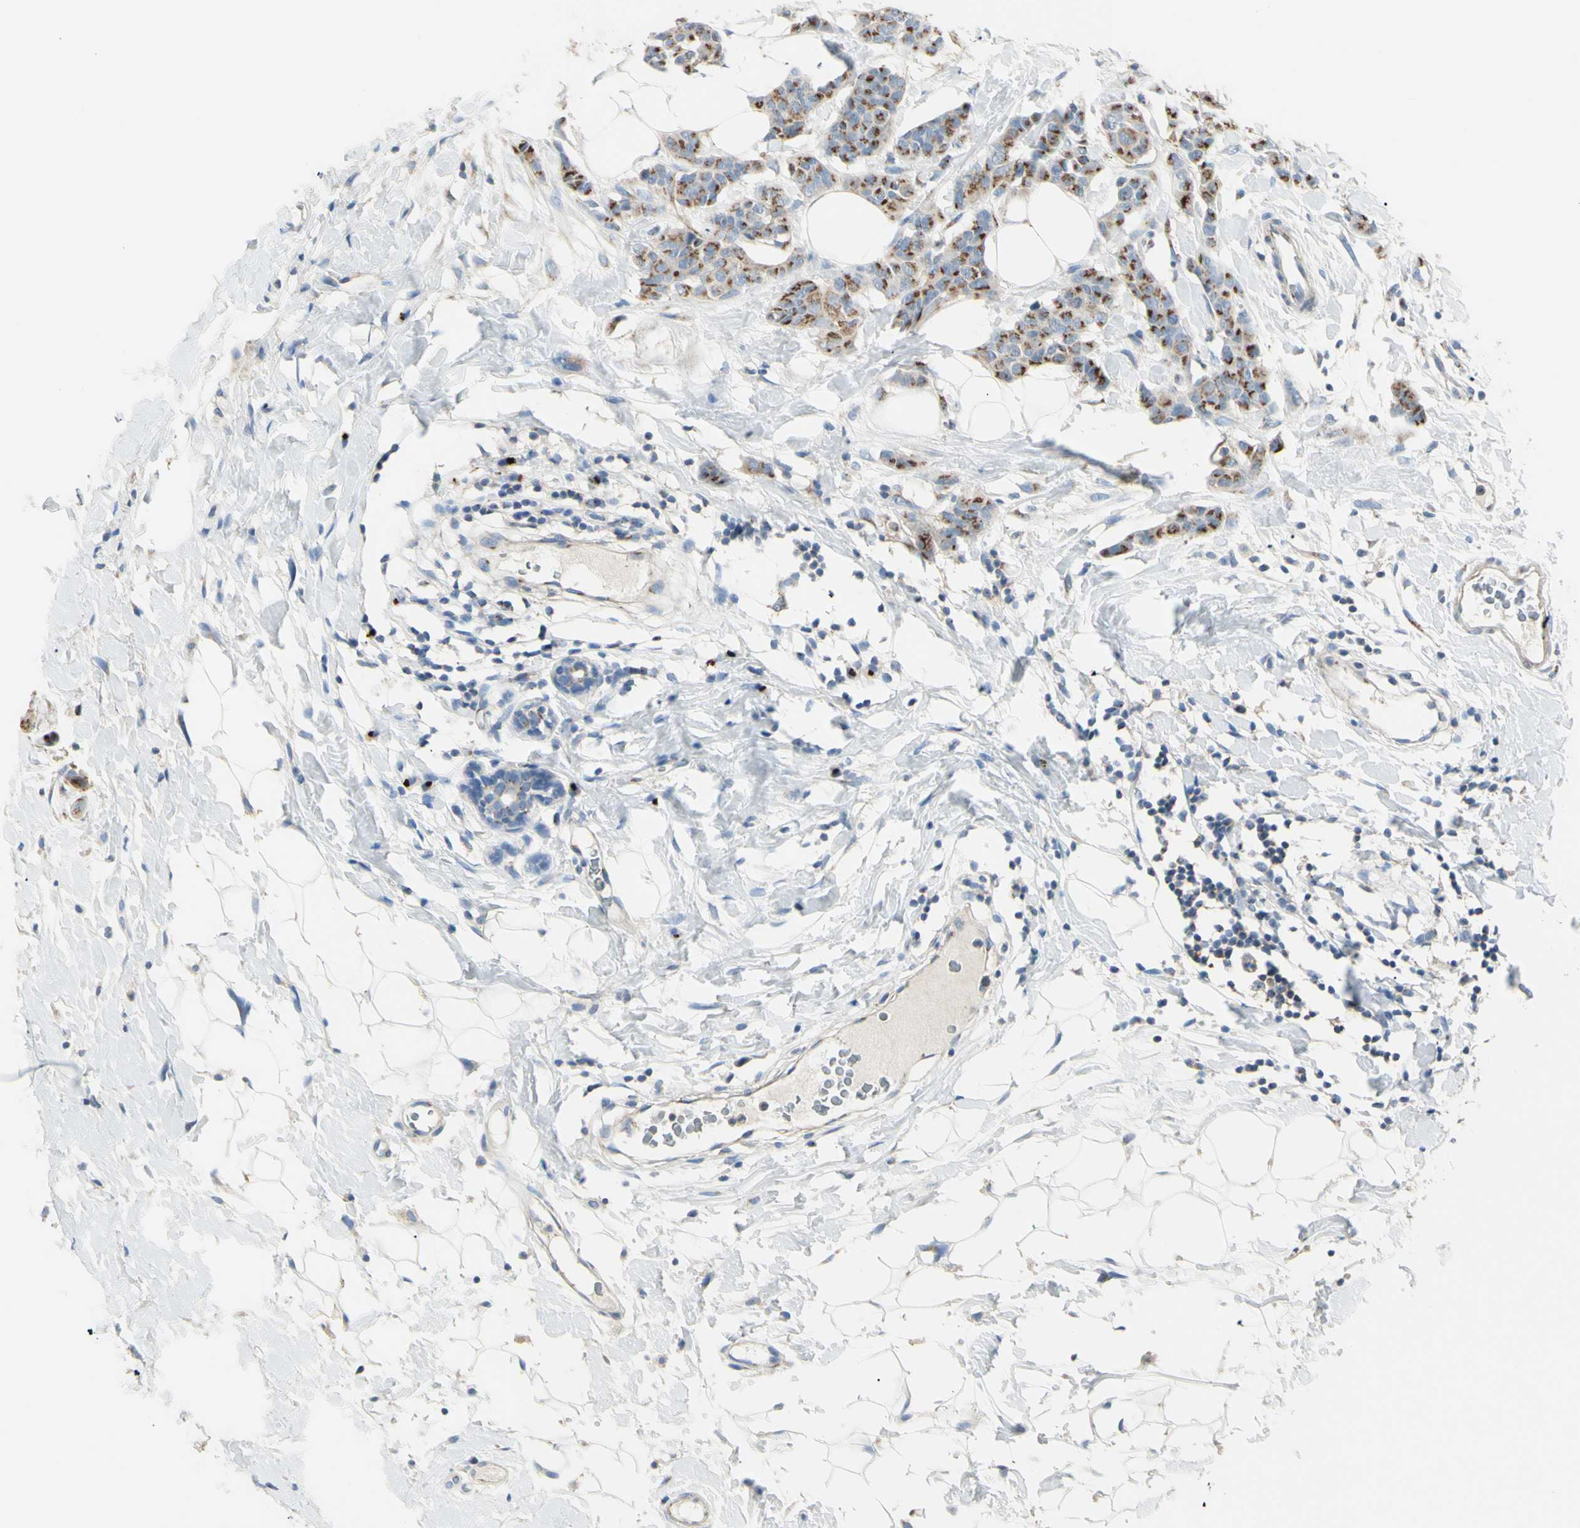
{"staining": {"intensity": "moderate", "quantity": ">75%", "location": "cytoplasmic/membranous"}, "tissue": "breast cancer", "cell_type": "Tumor cells", "image_type": "cancer", "snomed": [{"axis": "morphology", "description": "Normal tissue, NOS"}, {"axis": "morphology", "description": "Duct carcinoma"}, {"axis": "topography", "description": "Breast"}], "caption": "Brown immunohistochemical staining in intraductal carcinoma (breast) demonstrates moderate cytoplasmic/membranous positivity in approximately >75% of tumor cells.", "gene": "B4GALT3", "patient": {"sex": "female", "age": 40}}